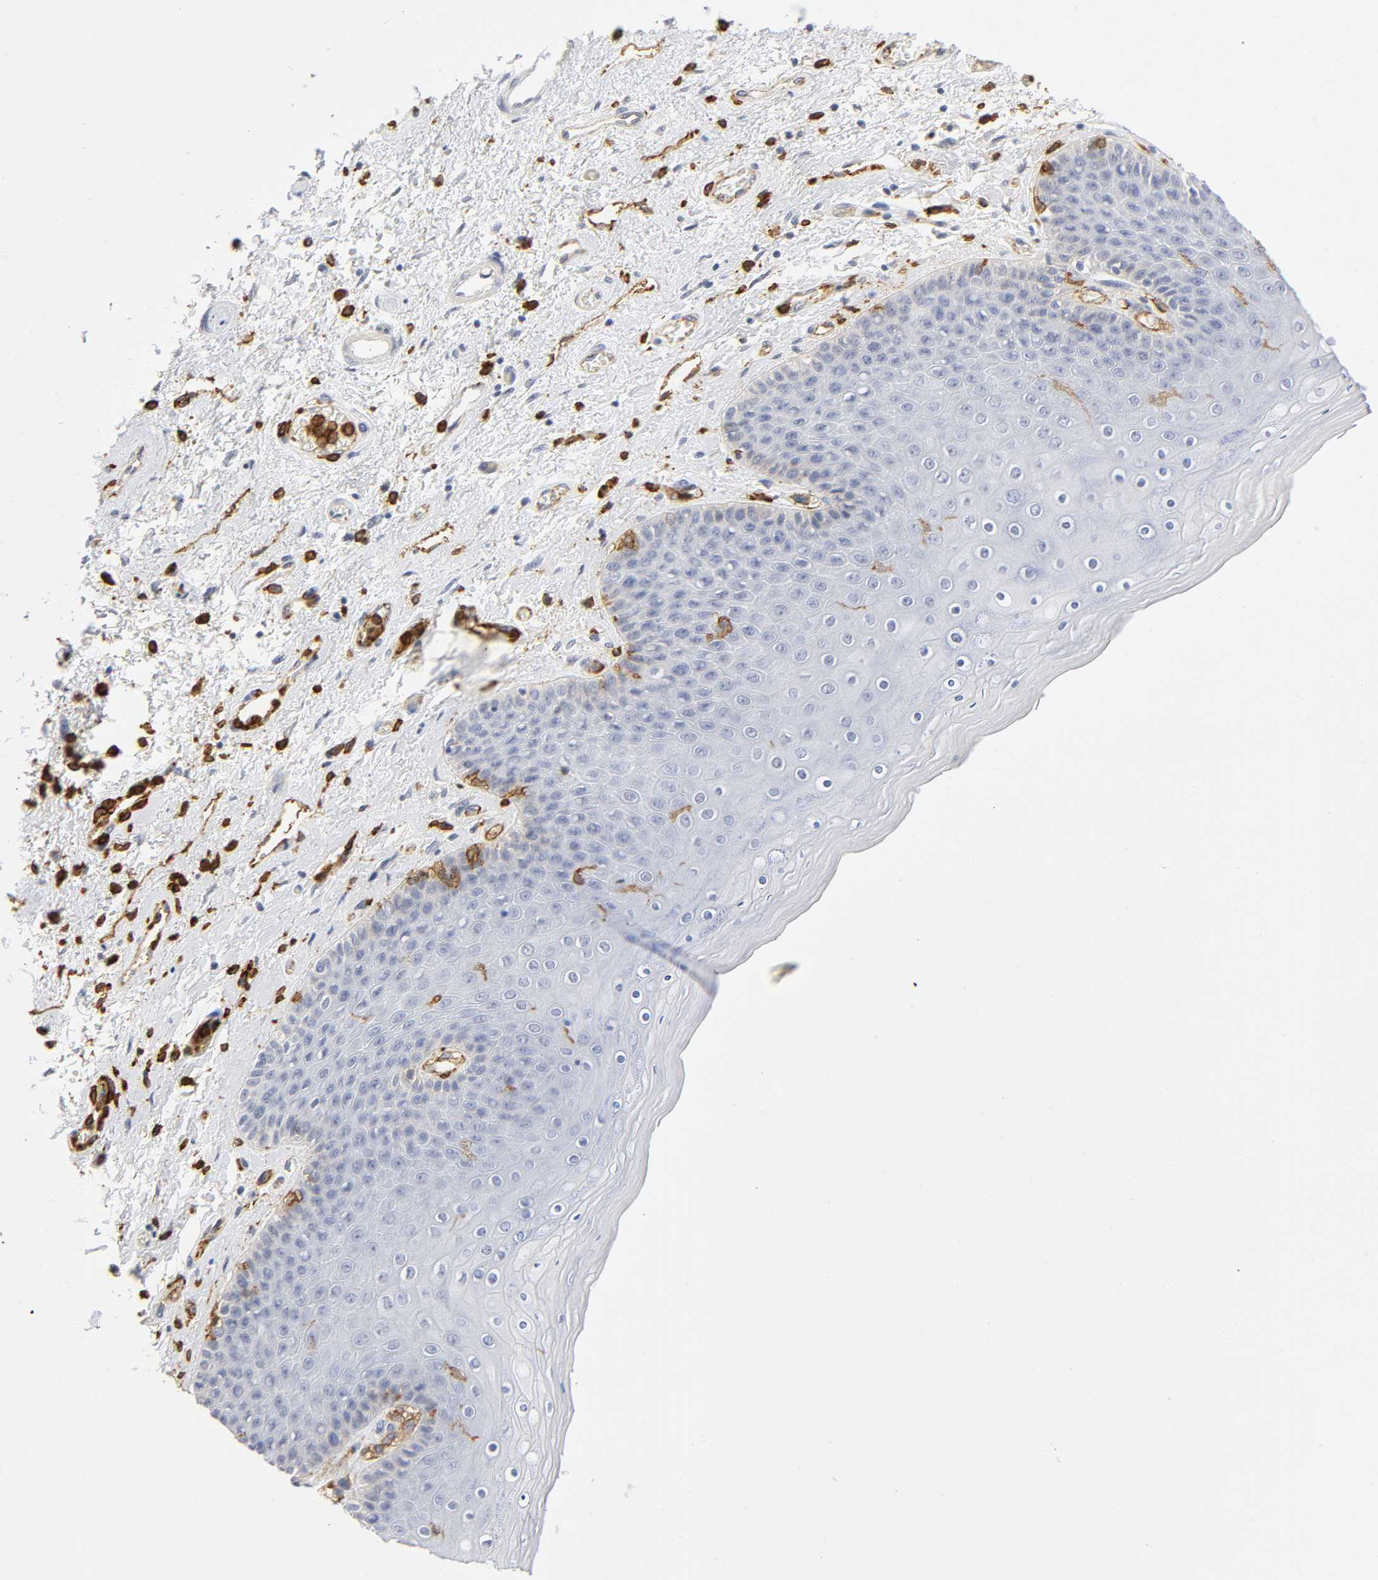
{"staining": {"intensity": "negative", "quantity": "none", "location": "none"}, "tissue": "skin", "cell_type": "Epidermal cells", "image_type": "normal", "snomed": [{"axis": "morphology", "description": "Normal tissue, NOS"}, {"axis": "topography", "description": "Anal"}], "caption": "Immunohistochemistry (IHC) histopathology image of unremarkable human skin stained for a protein (brown), which reveals no expression in epidermal cells. (DAB (3,3'-diaminobenzidine) IHC visualized using brightfield microscopy, high magnification).", "gene": "LYN", "patient": {"sex": "female", "age": 46}}